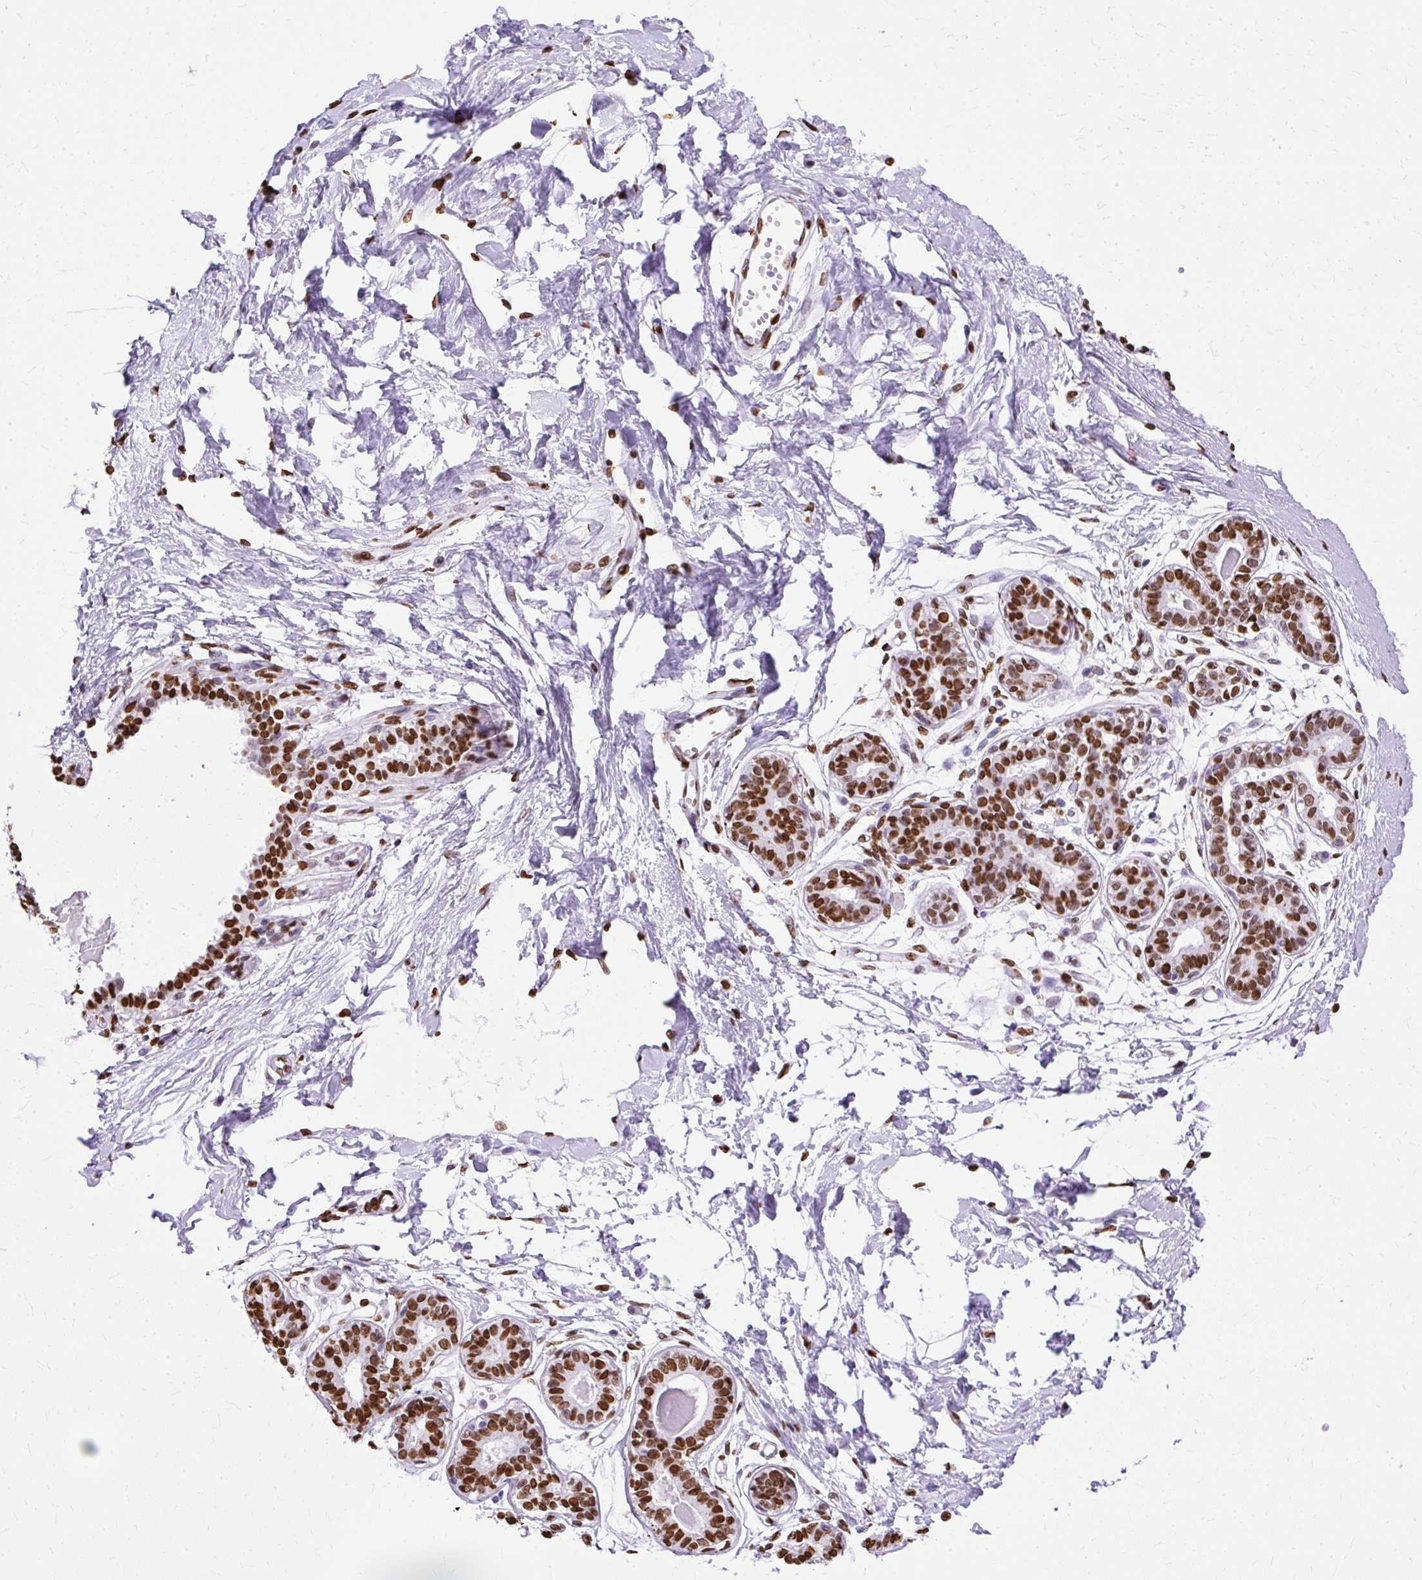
{"staining": {"intensity": "moderate", "quantity": ">75%", "location": "nuclear"}, "tissue": "breast", "cell_type": "Adipocytes", "image_type": "normal", "snomed": [{"axis": "morphology", "description": "Normal tissue, NOS"}, {"axis": "topography", "description": "Breast"}], "caption": "An immunohistochemistry (IHC) micrograph of normal tissue is shown. Protein staining in brown labels moderate nuclear positivity in breast within adipocytes. Immunohistochemistry stains the protein in brown and the nuclei are stained blue.", "gene": "TMEM184C", "patient": {"sex": "female", "age": 45}}